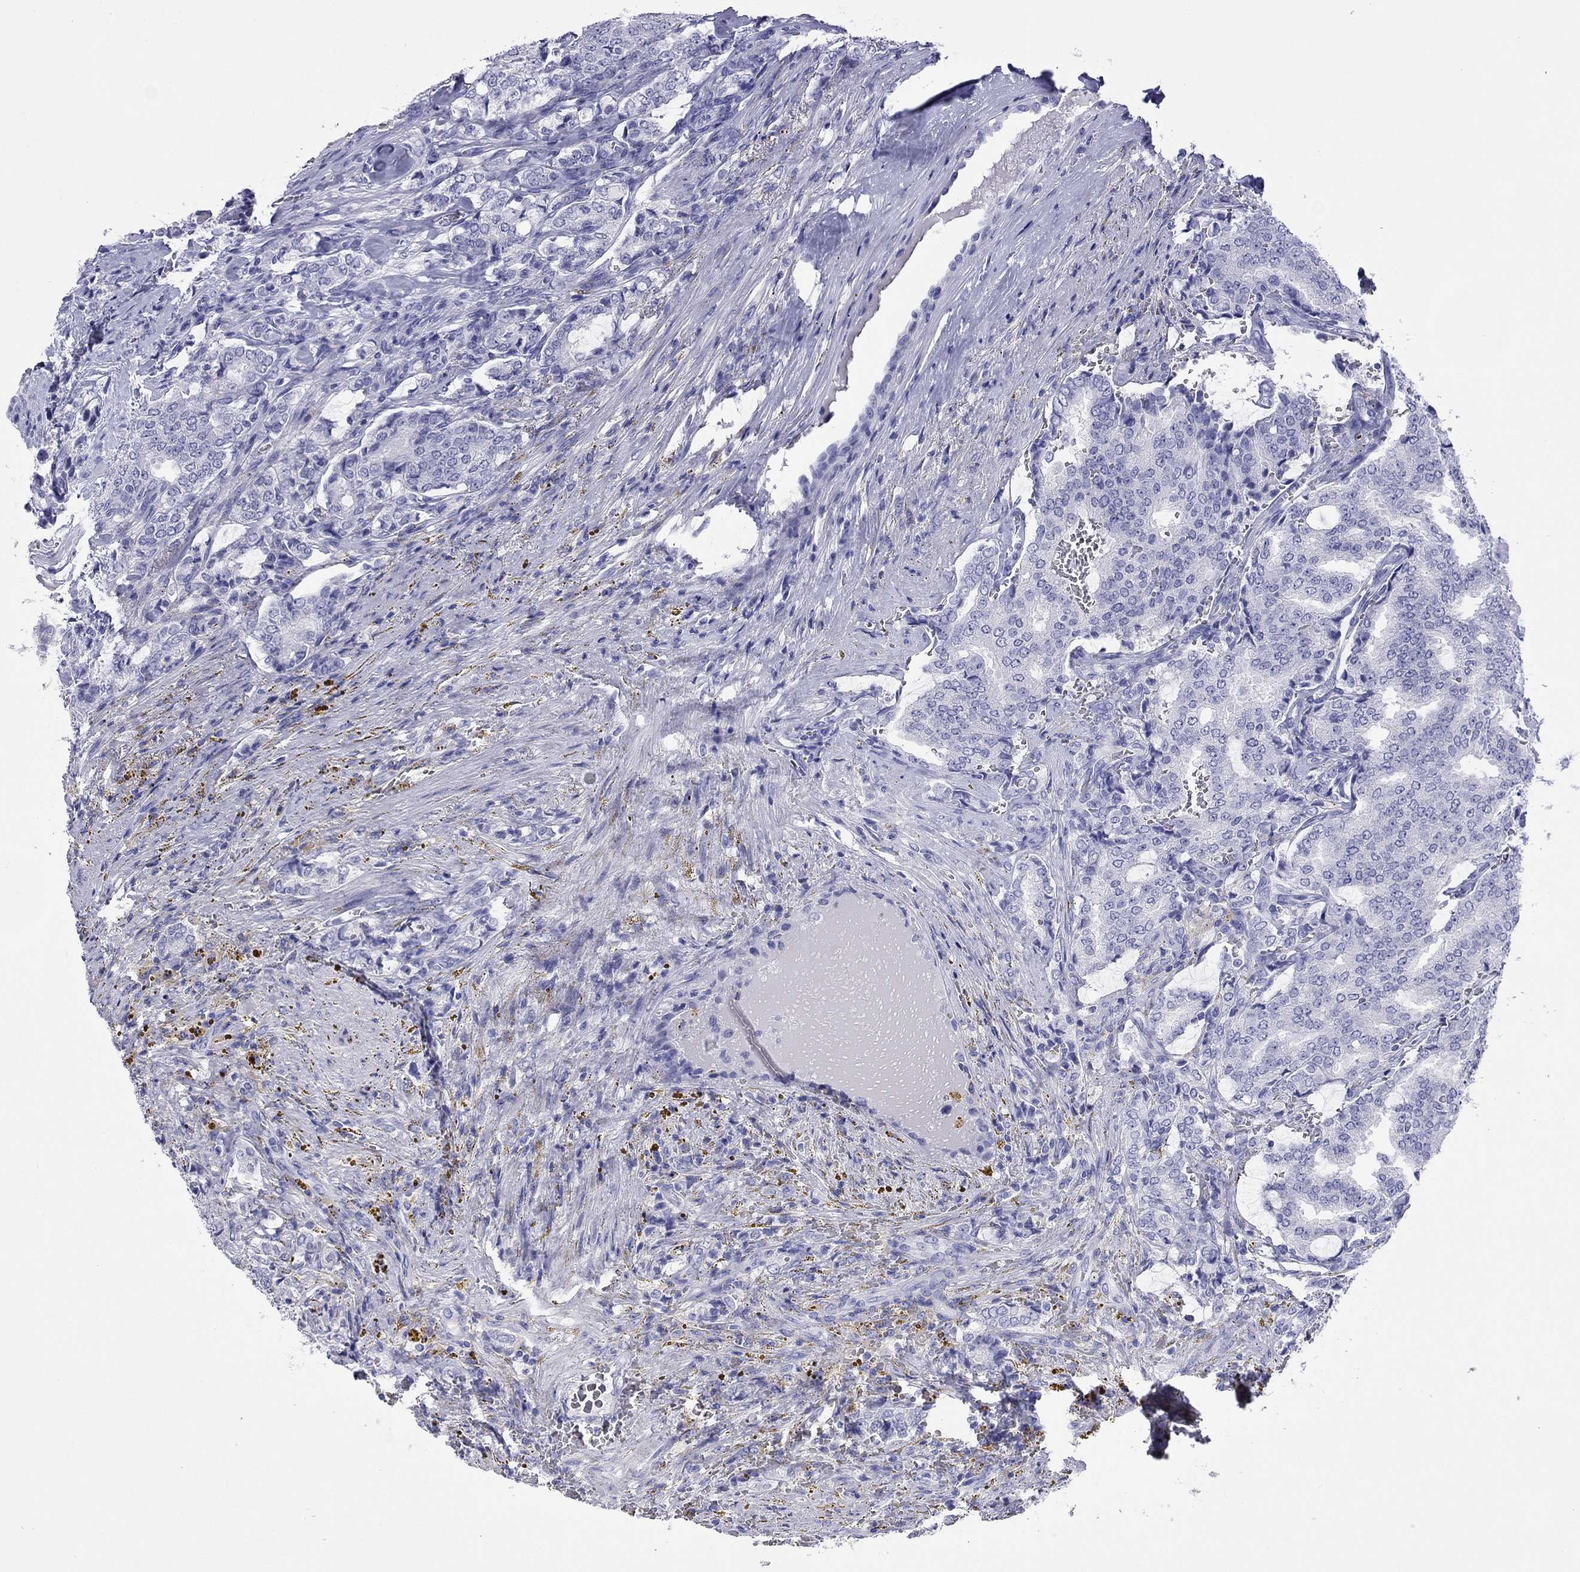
{"staining": {"intensity": "negative", "quantity": "none", "location": "none"}, "tissue": "prostate cancer", "cell_type": "Tumor cells", "image_type": "cancer", "snomed": [{"axis": "morphology", "description": "Adenocarcinoma, NOS"}, {"axis": "topography", "description": "Prostate"}], "caption": "This is an immunohistochemistry micrograph of human prostate cancer (adenocarcinoma). There is no positivity in tumor cells.", "gene": "FIGLA", "patient": {"sex": "male", "age": 65}}